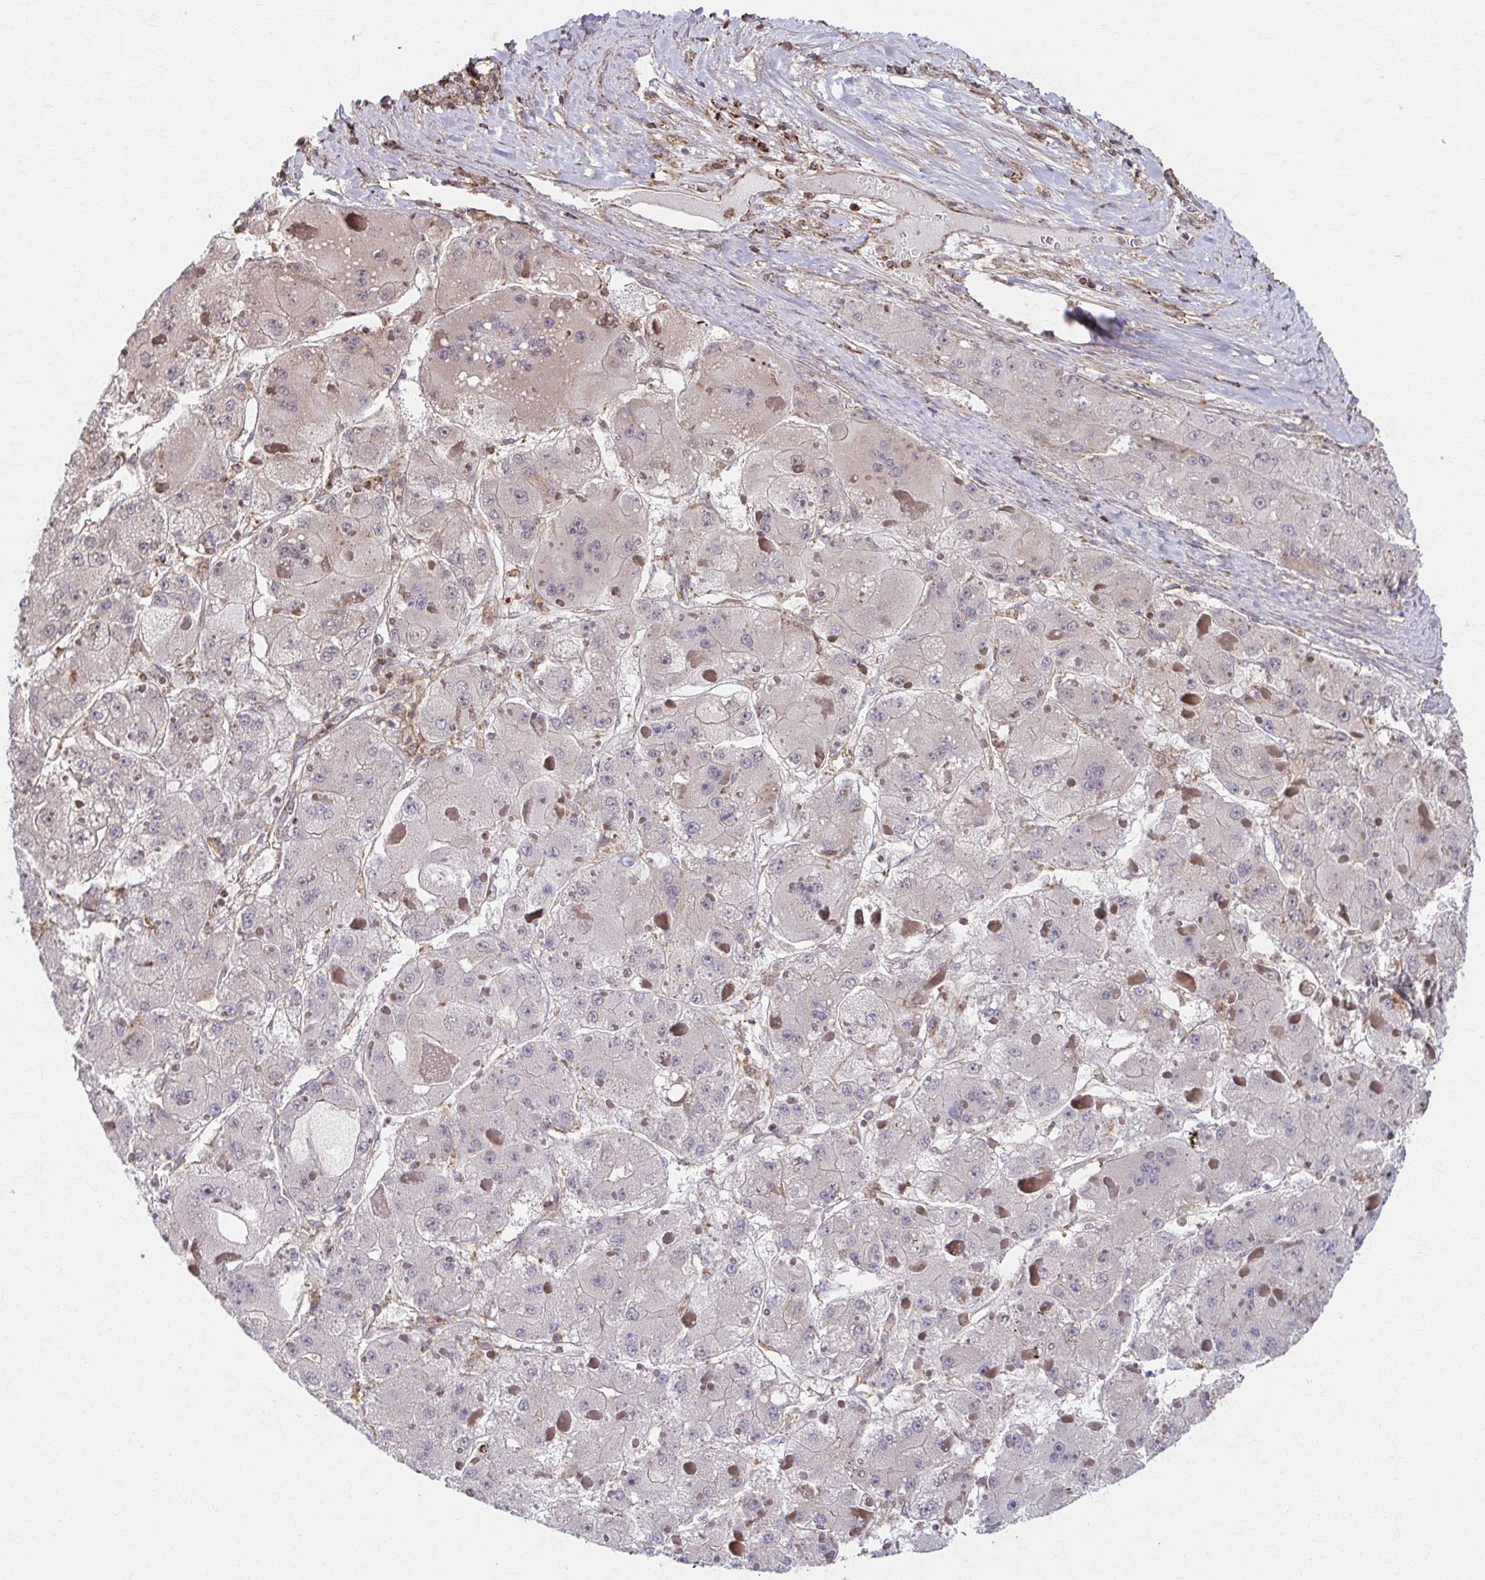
{"staining": {"intensity": "negative", "quantity": "none", "location": "none"}, "tissue": "liver cancer", "cell_type": "Tumor cells", "image_type": "cancer", "snomed": [{"axis": "morphology", "description": "Carcinoma, Hepatocellular, NOS"}, {"axis": "topography", "description": "Liver"}], "caption": "Immunohistochemistry of human liver hepatocellular carcinoma demonstrates no positivity in tumor cells.", "gene": "KLHL34", "patient": {"sex": "female", "age": 73}}